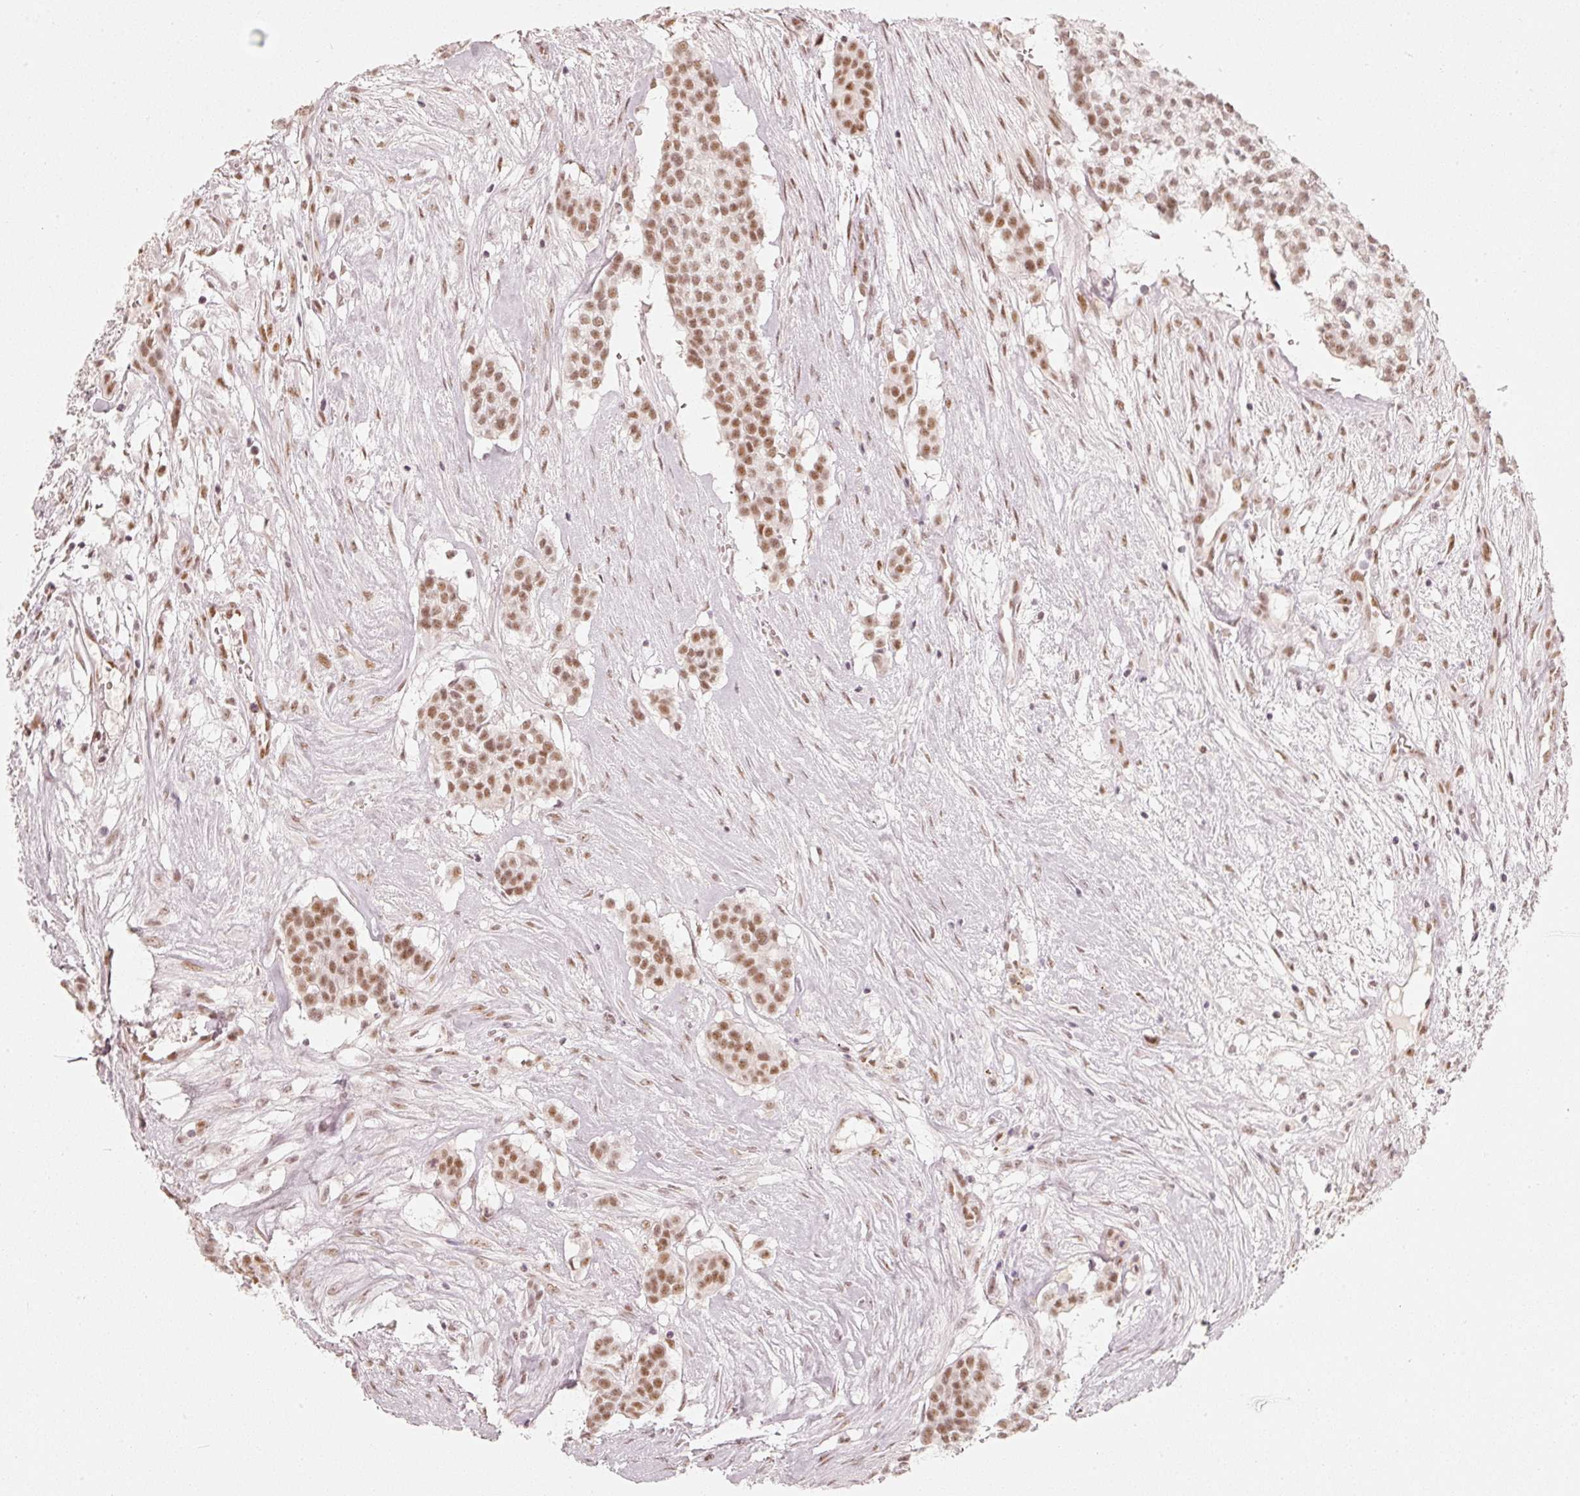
{"staining": {"intensity": "moderate", "quantity": ">75%", "location": "nuclear"}, "tissue": "head and neck cancer", "cell_type": "Tumor cells", "image_type": "cancer", "snomed": [{"axis": "morphology", "description": "Adenocarcinoma, NOS"}, {"axis": "topography", "description": "Head-Neck"}], "caption": "Adenocarcinoma (head and neck) stained with immunohistochemistry (IHC) displays moderate nuclear positivity in approximately >75% of tumor cells.", "gene": "PPP1R10", "patient": {"sex": "male", "age": 81}}